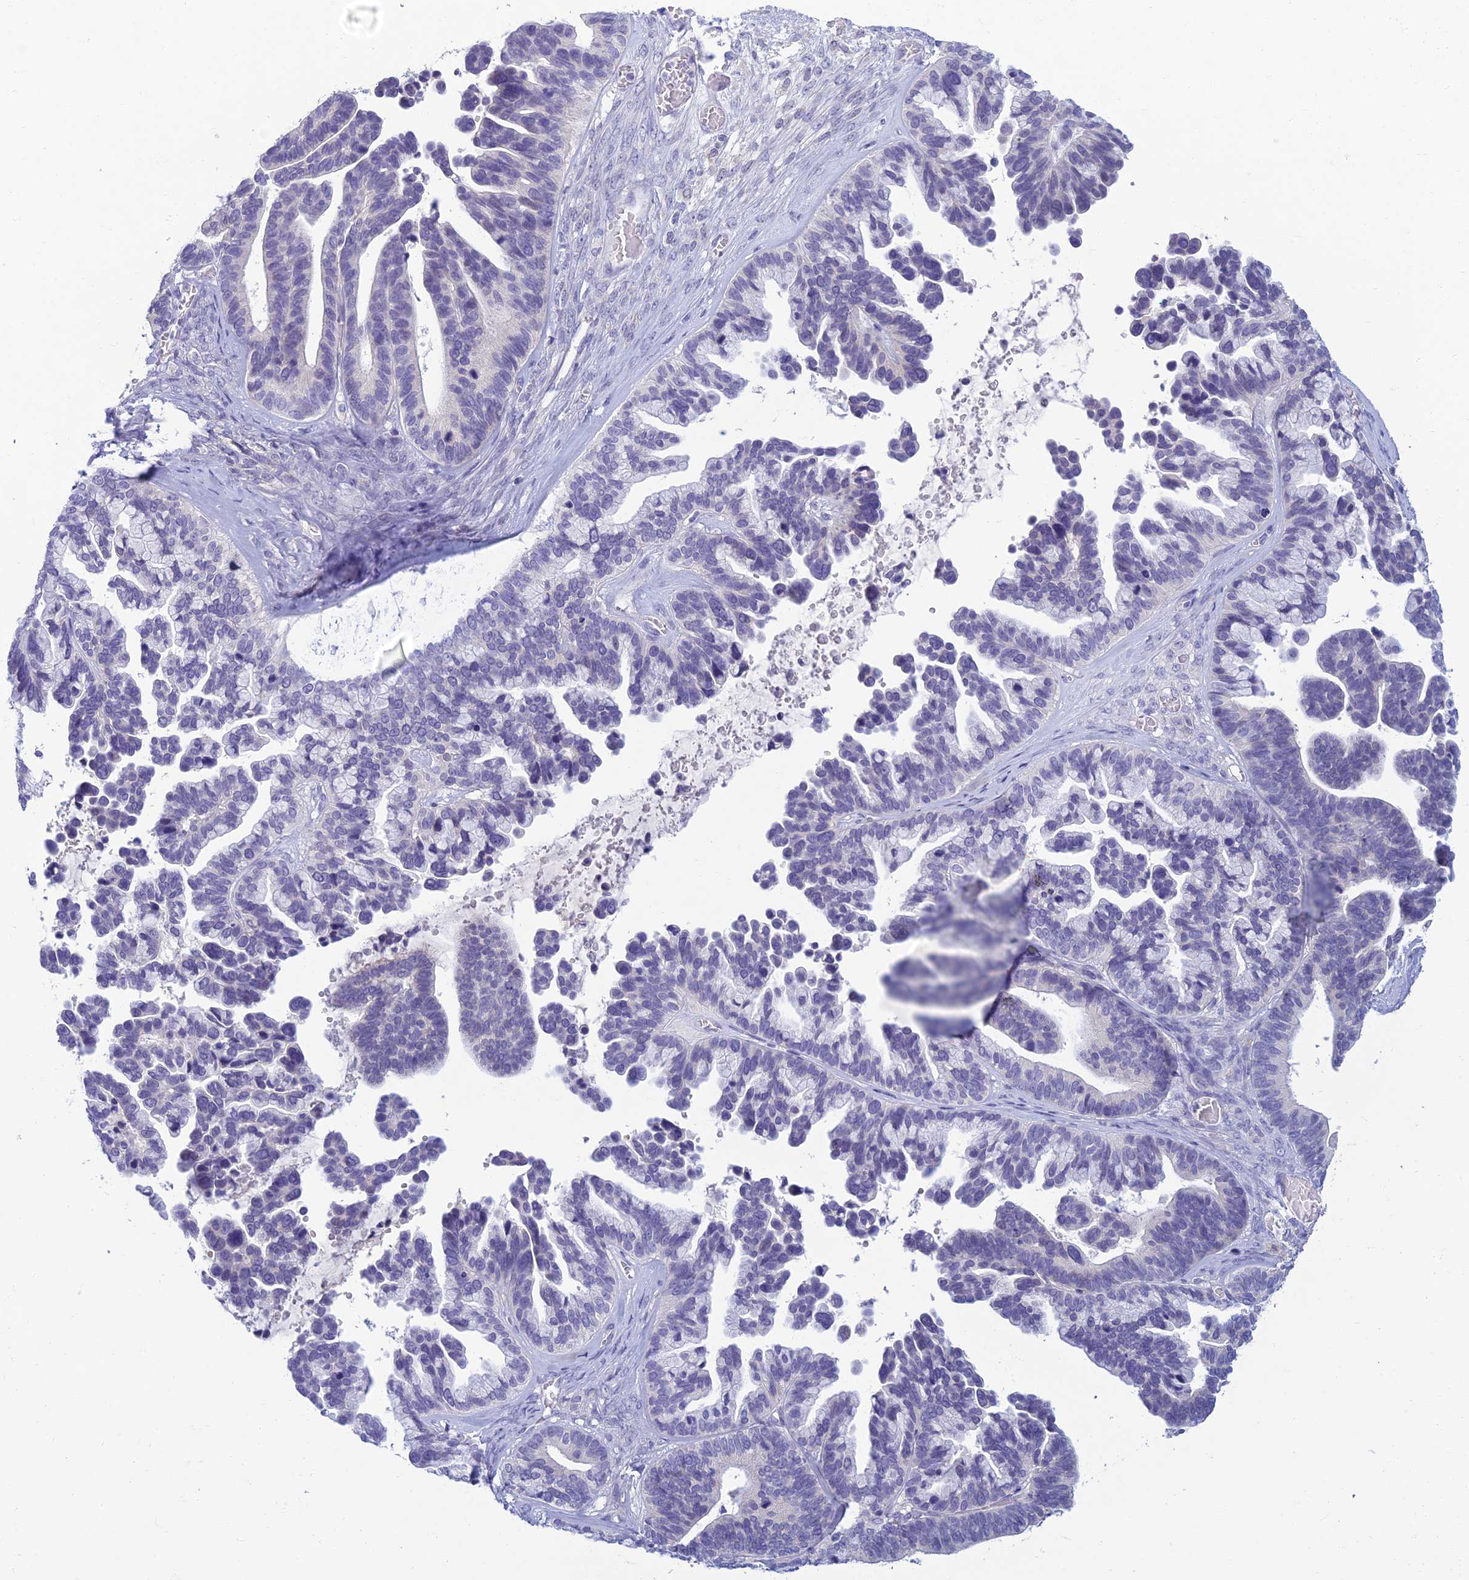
{"staining": {"intensity": "negative", "quantity": "none", "location": "none"}, "tissue": "ovarian cancer", "cell_type": "Tumor cells", "image_type": "cancer", "snomed": [{"axis": "morphology", "description": "Cystadenocarcinoma, serous, NOS"}, {"axis": "topography", "description": "Ovary"}], "caption": "This image is of serous cystadenocarcinoma (ovarian) stained with IHC to label a protein in brown with the nuclei are counter-stained blue. There is no expression in tumor cells.", "gene": "SLC25A41", "patient": {"sex": "female", "age": 56}}